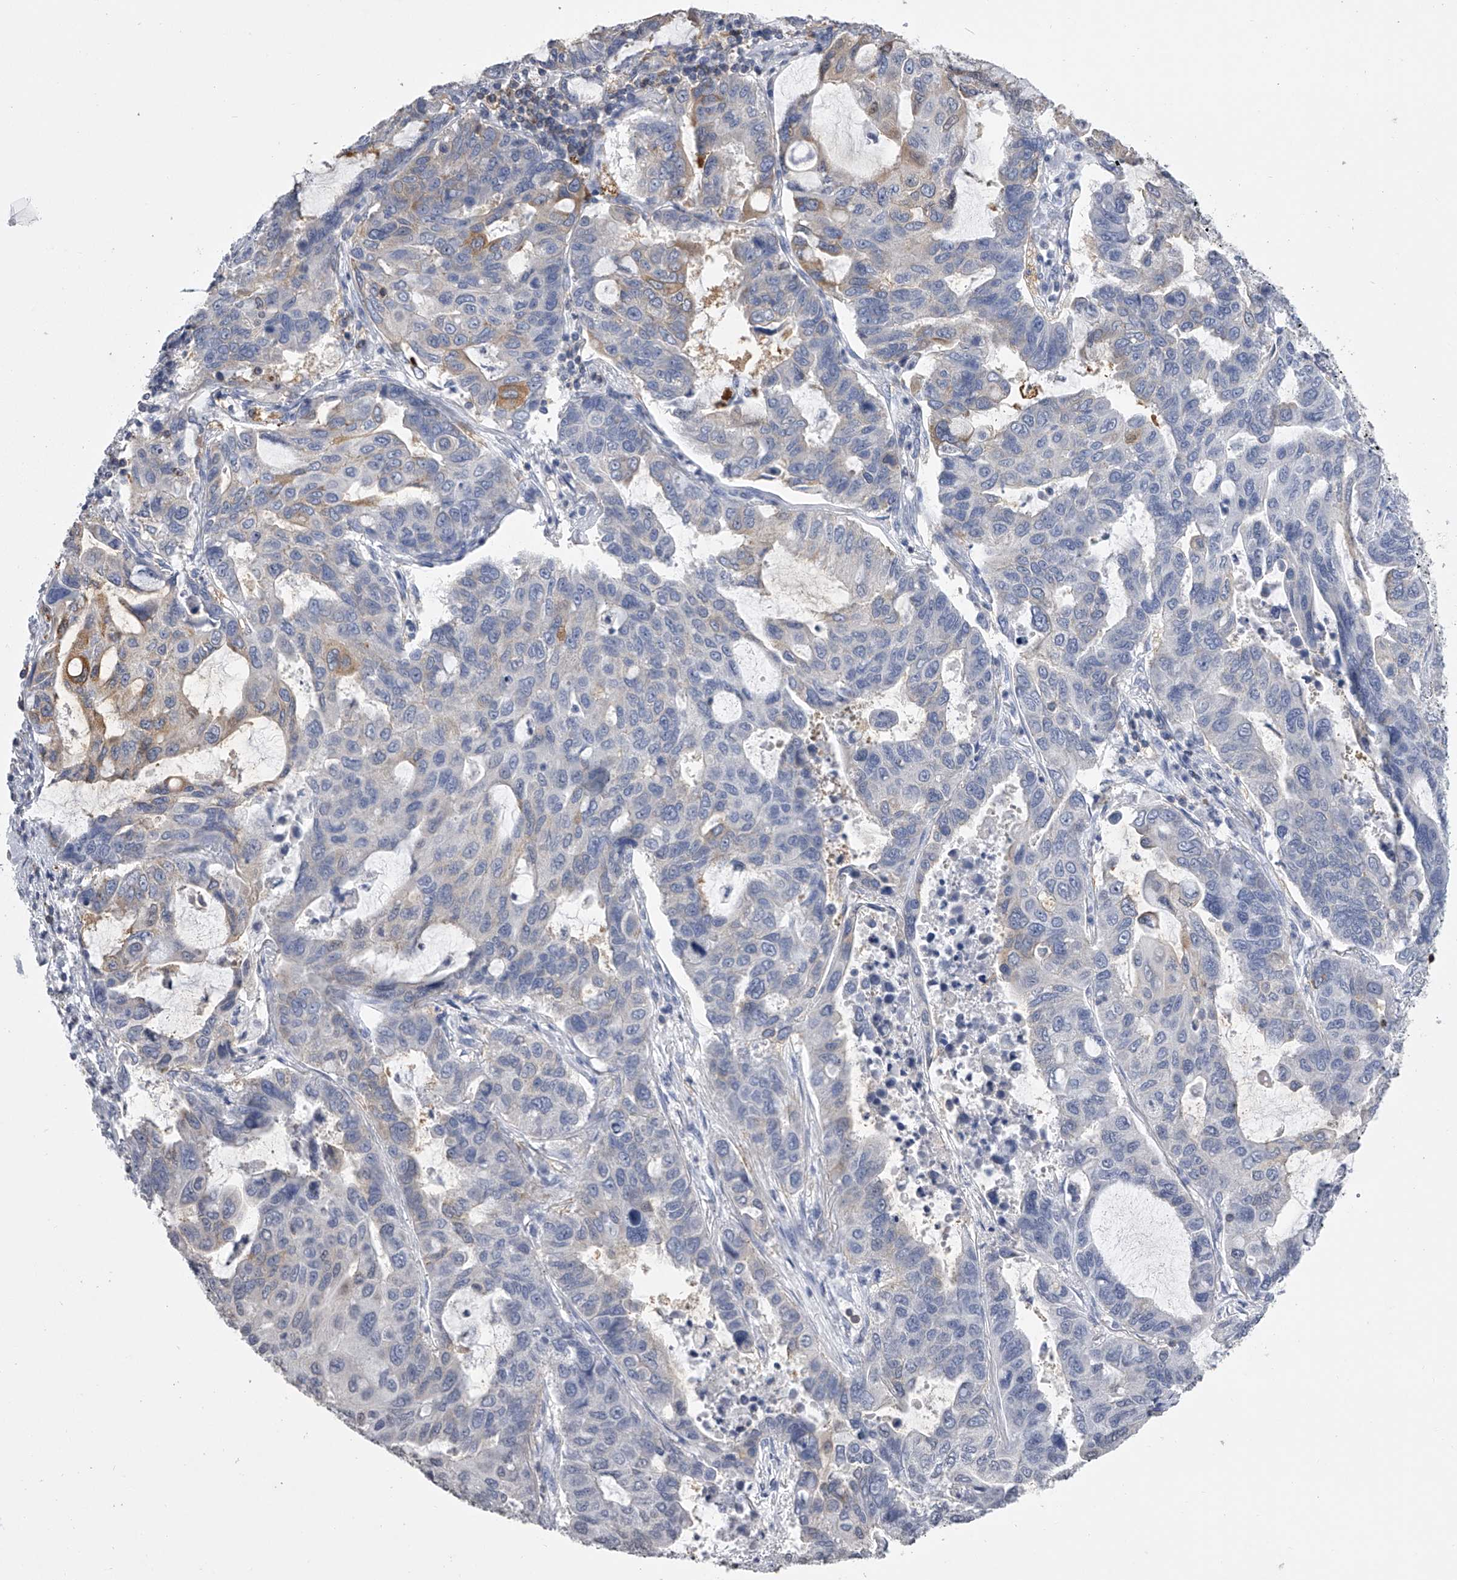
{"staining": {"intensity": "weak", "quantity": "<25%", "location": "cytoplasmic/membranous"}, "tissue": "lung cancer", "cell_type": "Tumor cells", "image_type": "cancer", "snomed": [{"axis": "morphology", "description": "Adenocarcinoma, NOS"}, {"axis": "topography", "description": "Lung"}], "caption": "The immunohistochemistry micrograph has no significant staining in tumor cells of lung cancer tissue.", "gene": "TASP1", "patient": {"sex": "male", "age": 64}}